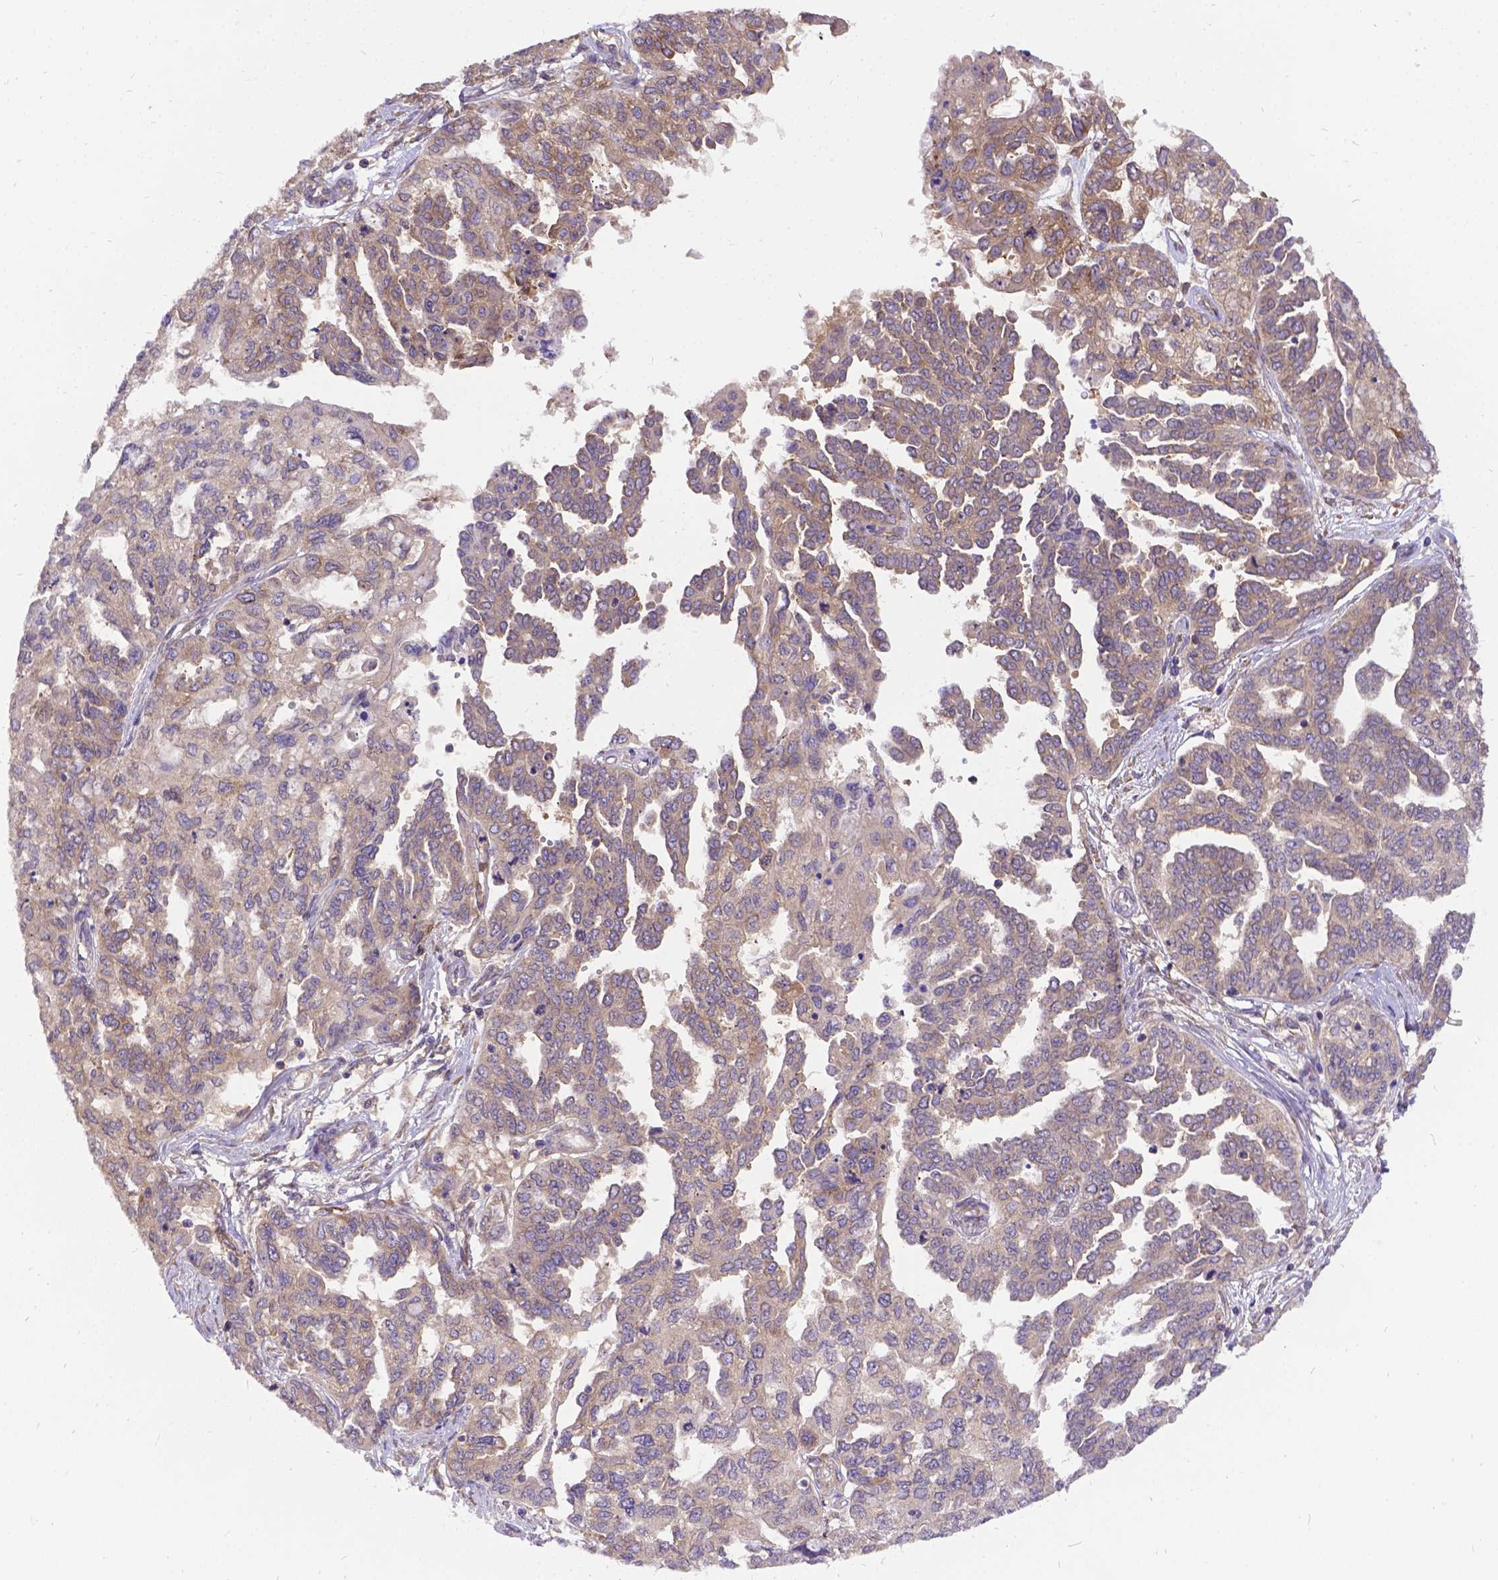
{"staining": {"intensity": "weak", "quantity": ">75%", "location": "cytoplasmic/membranous"}, "tissue": "ovarian cancer", "cell_type": "Tumor cells", "image_type": "cancer", "snomed": [{"axis": "morphology", "description": "Cystadenocarcinoma, serous, NOS"}, {"axis": "topography", "description": "Ovary"}], "caption": "Immunohistochemistry of ovarian cancer (serous cystadenocarcinoma) shows low levels of weak cytoplasmic/membranous staining in about >75% of tumor cells.", "gene": "DENND6A", "patient": {"sex": "female", "age": 53}}